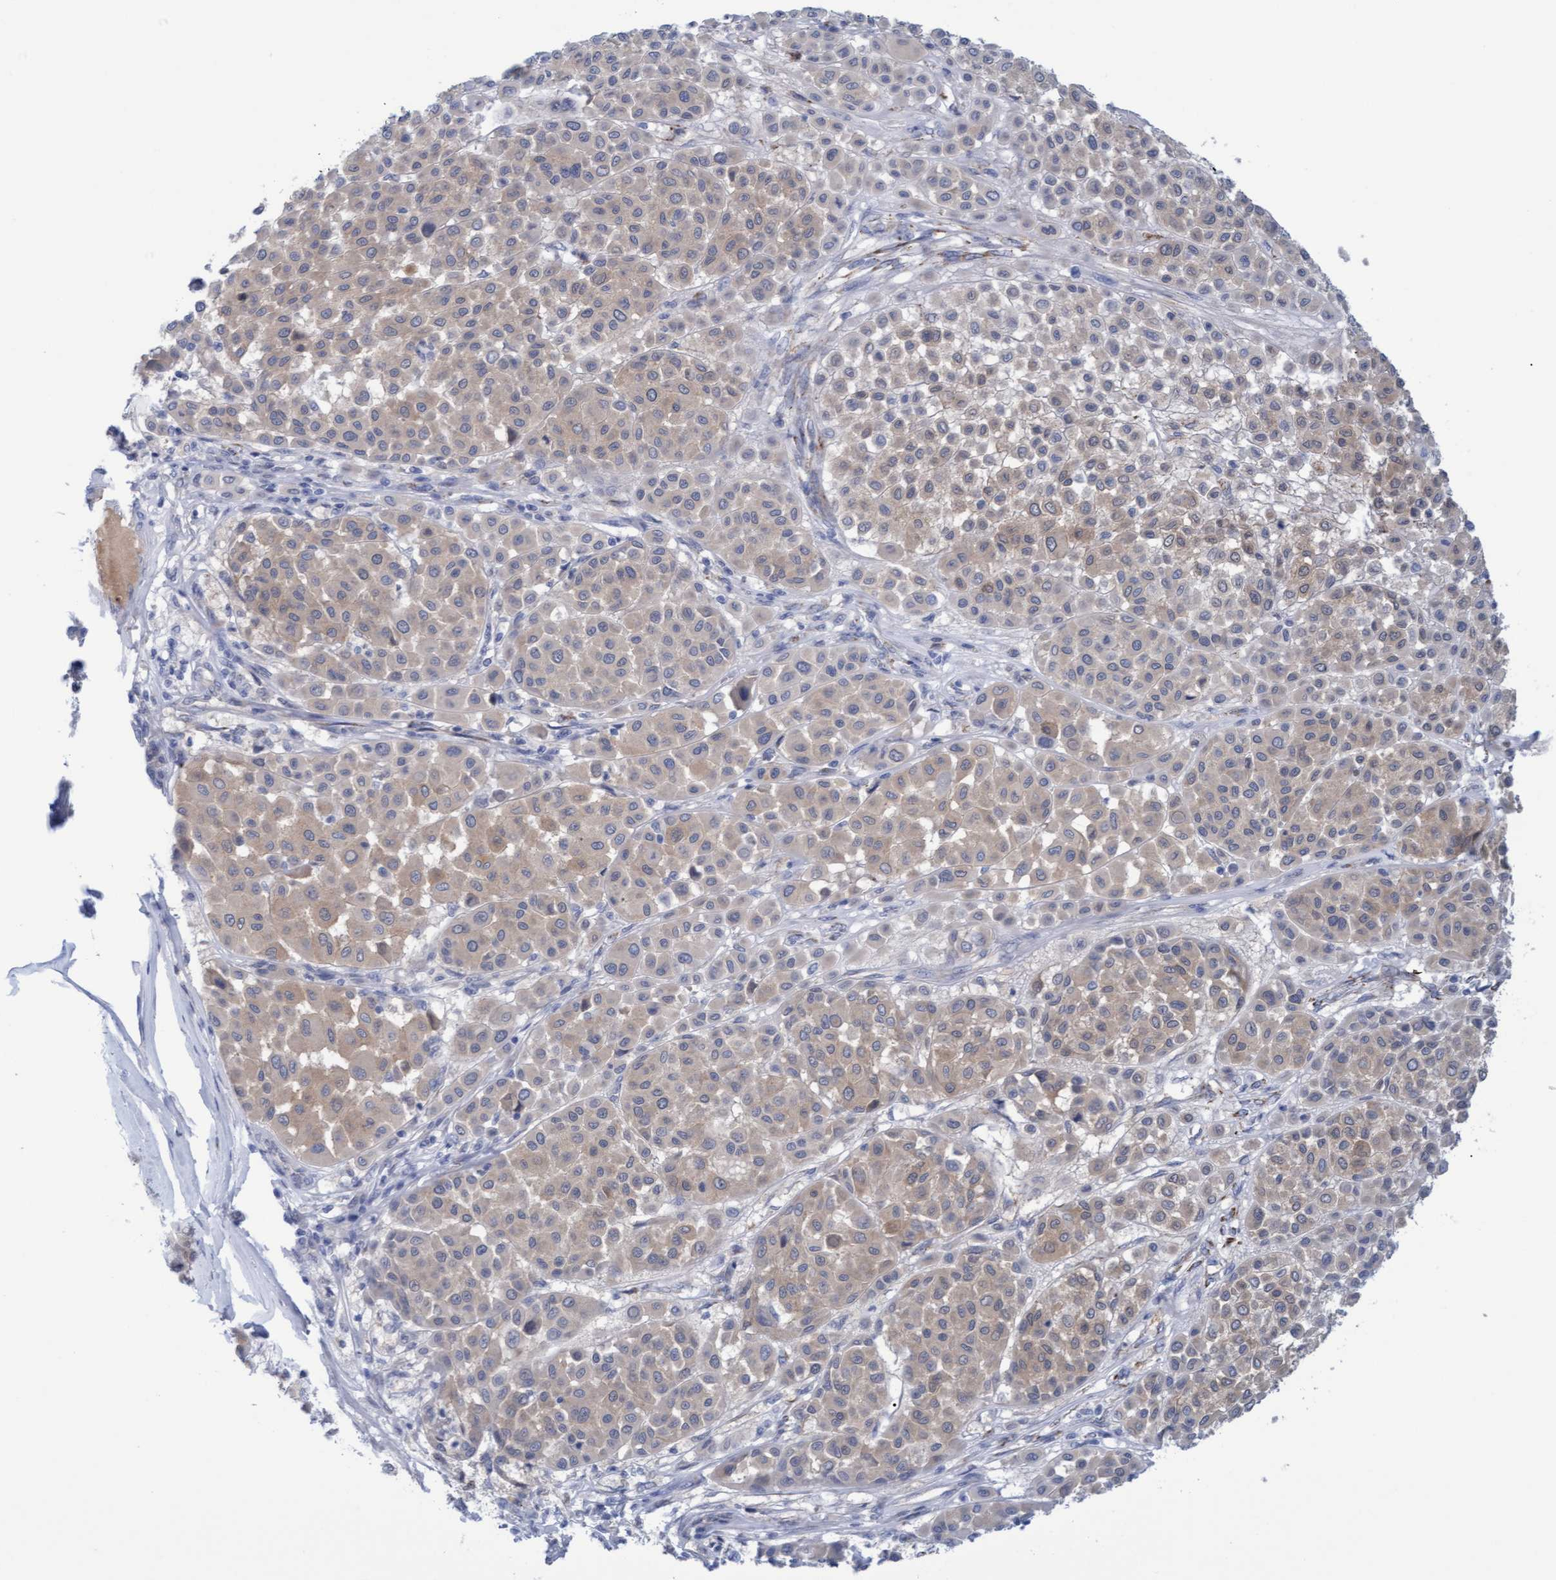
{"staining": {"intensity": "weak", "quantity": "25%-75%", "location": "cytoplasmic/membranous"}, "tissue": "melanoma", "cell_type": "Tumor cells", "image_type": "cancer", "snomed": [{"axis": "morphology", "description": "Malignant melanoma, Metastatic site"}, {"axis": "topography", "description": "Soft tissue"}], "caption": "This photomicrograph shows malignant melanoma (metastatic site) stained with immunohistochemistry to label a protein in brown. The cytoplasmic/membranous of tumor cells show weak positivity for the protein. Nuclei are counter-stained blue.", "gene": "STXBP1", "patient": {"sex": "male", "age": 41}}